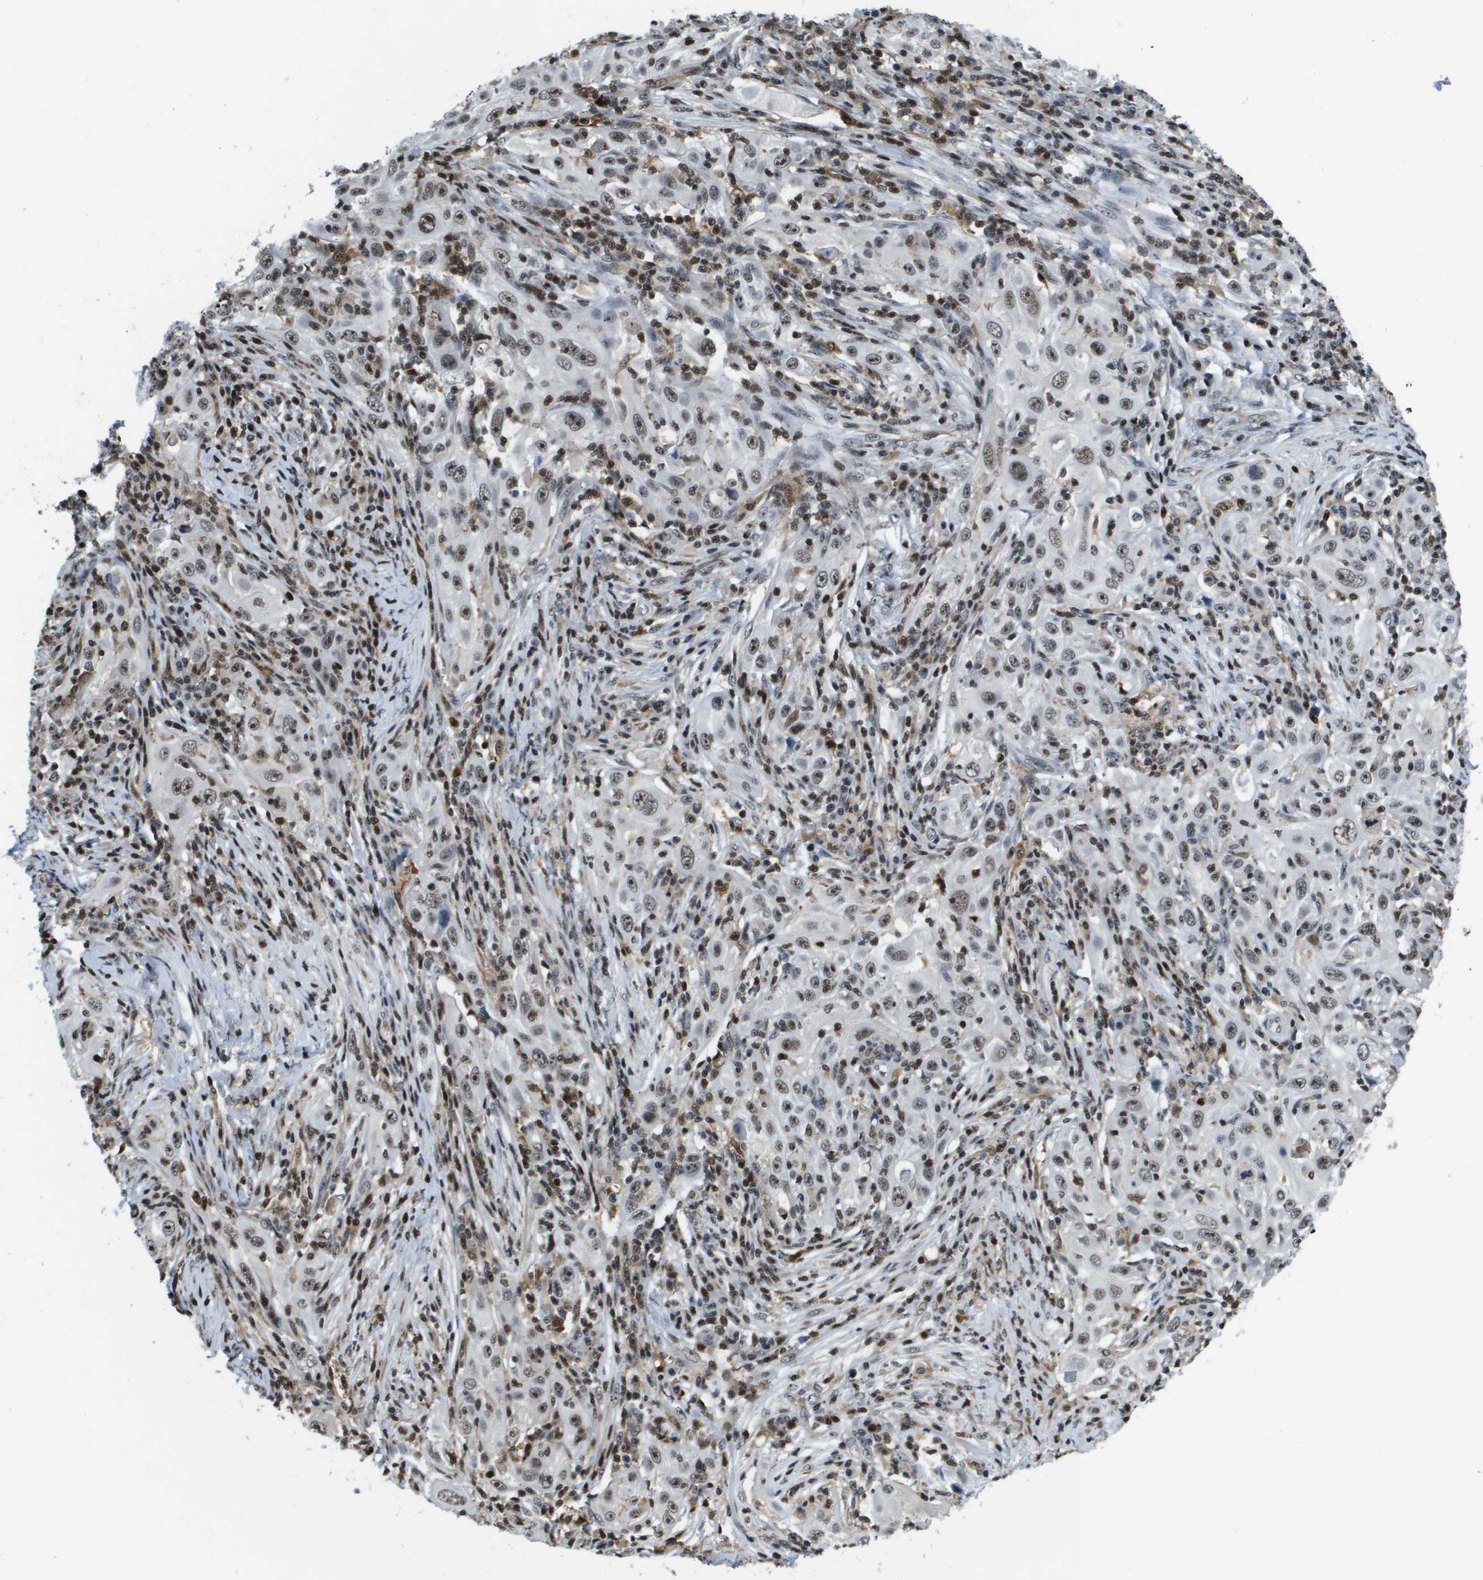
{"staining": {"intensity": "weak", "quantity": ">75%", "location": "nuclear"}, "tissue": "skin cancer", "cell_type": "Tumor cells", "image_type": "cancer", "snomed": [{"axis": "morphology", "description": "Squamous cell carcinoma, NOS"}, {"axis": "topography", "description": "Skin"}], "caption": "An image of skin cancer stained for a protein shows weak nuclear brown staining in tumor cells.", "gene": "EP400", "patient": {"sex": "female", "age": 88}}